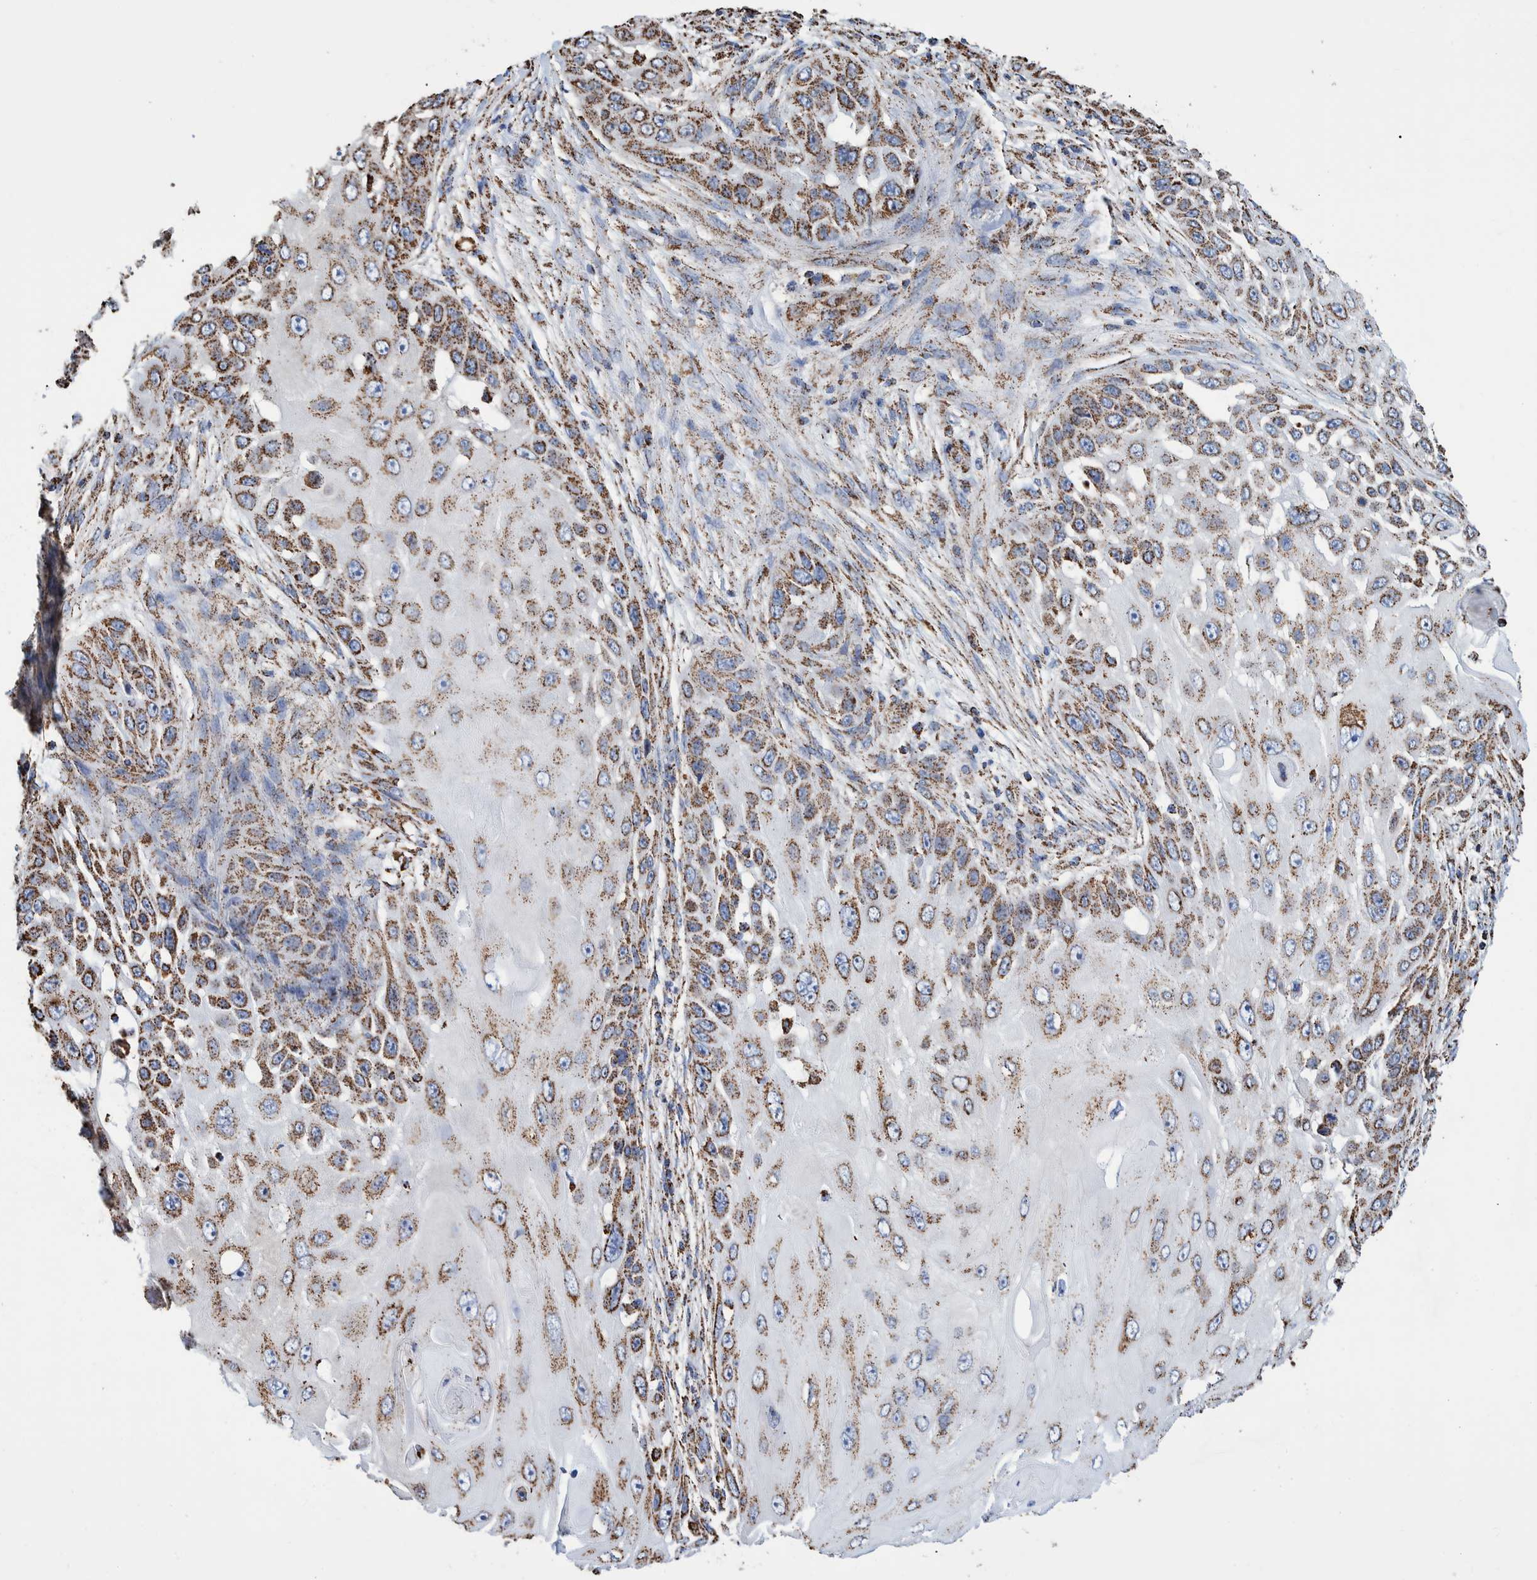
{"staining": {"intensity": "strong", "quantity": ">75%", "location": "cytoplasmic/membranous"}, "tissue": "skin cancer", "cell_type": "Tumor cells", "image_type": "cancer", "snomed": [{"axis": "morphology", "description": "Squamous cell carcinoma, NOS"}, {"axis": "topography", "description": "Skin"}], "caption": "Strong cytoplasmic/membranous staining for a protein is seen in approximately >75% of tumor cells of skin squamous cell carcinoma using immunohistochemistry (IHC).", "gene": "VPS26C", "patient": {"sex": "female", "age": 44}}